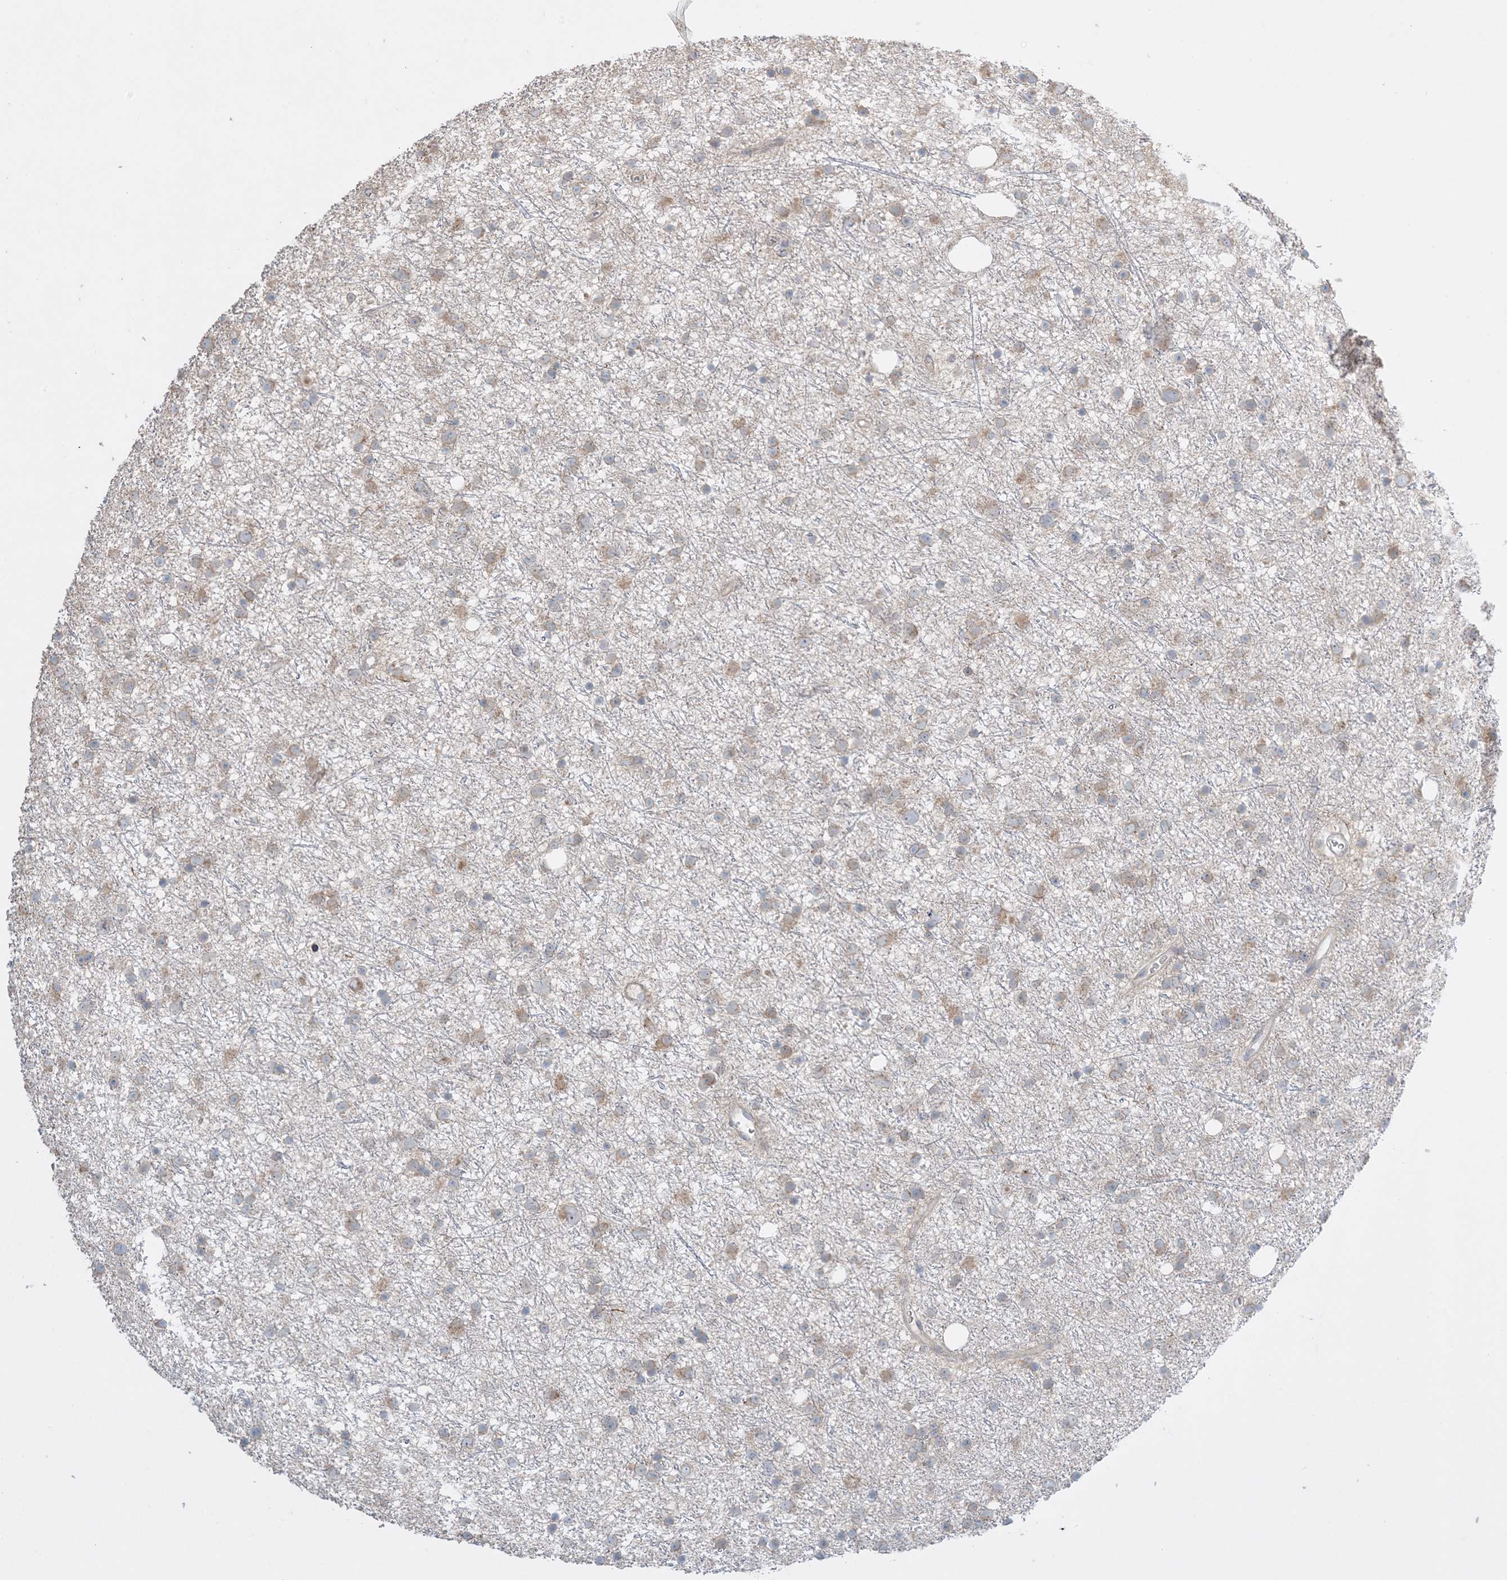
{"staining": {"intensity": "weak", "quantity": "25%-75%", "location": "cytoplasmic/membranous"}, "tissue": "glioma", "cell_type": "Tumor cells", "image_type": "cancer", "snomed": [{"axis": "morphology", "description": "Glioma, malignant, Low grade"}, {"axis": "topography", "description": "Cerebral cortex"}], "caption": "There is low levels of weak cytoplasmic/membranous positivity in tumor cells of malignant glioma (low-grade), as demonstrated by immunohistochemical staining (brown color).", "gene": "MMGT1", "patient": {"sex": "female", "age": 39}}